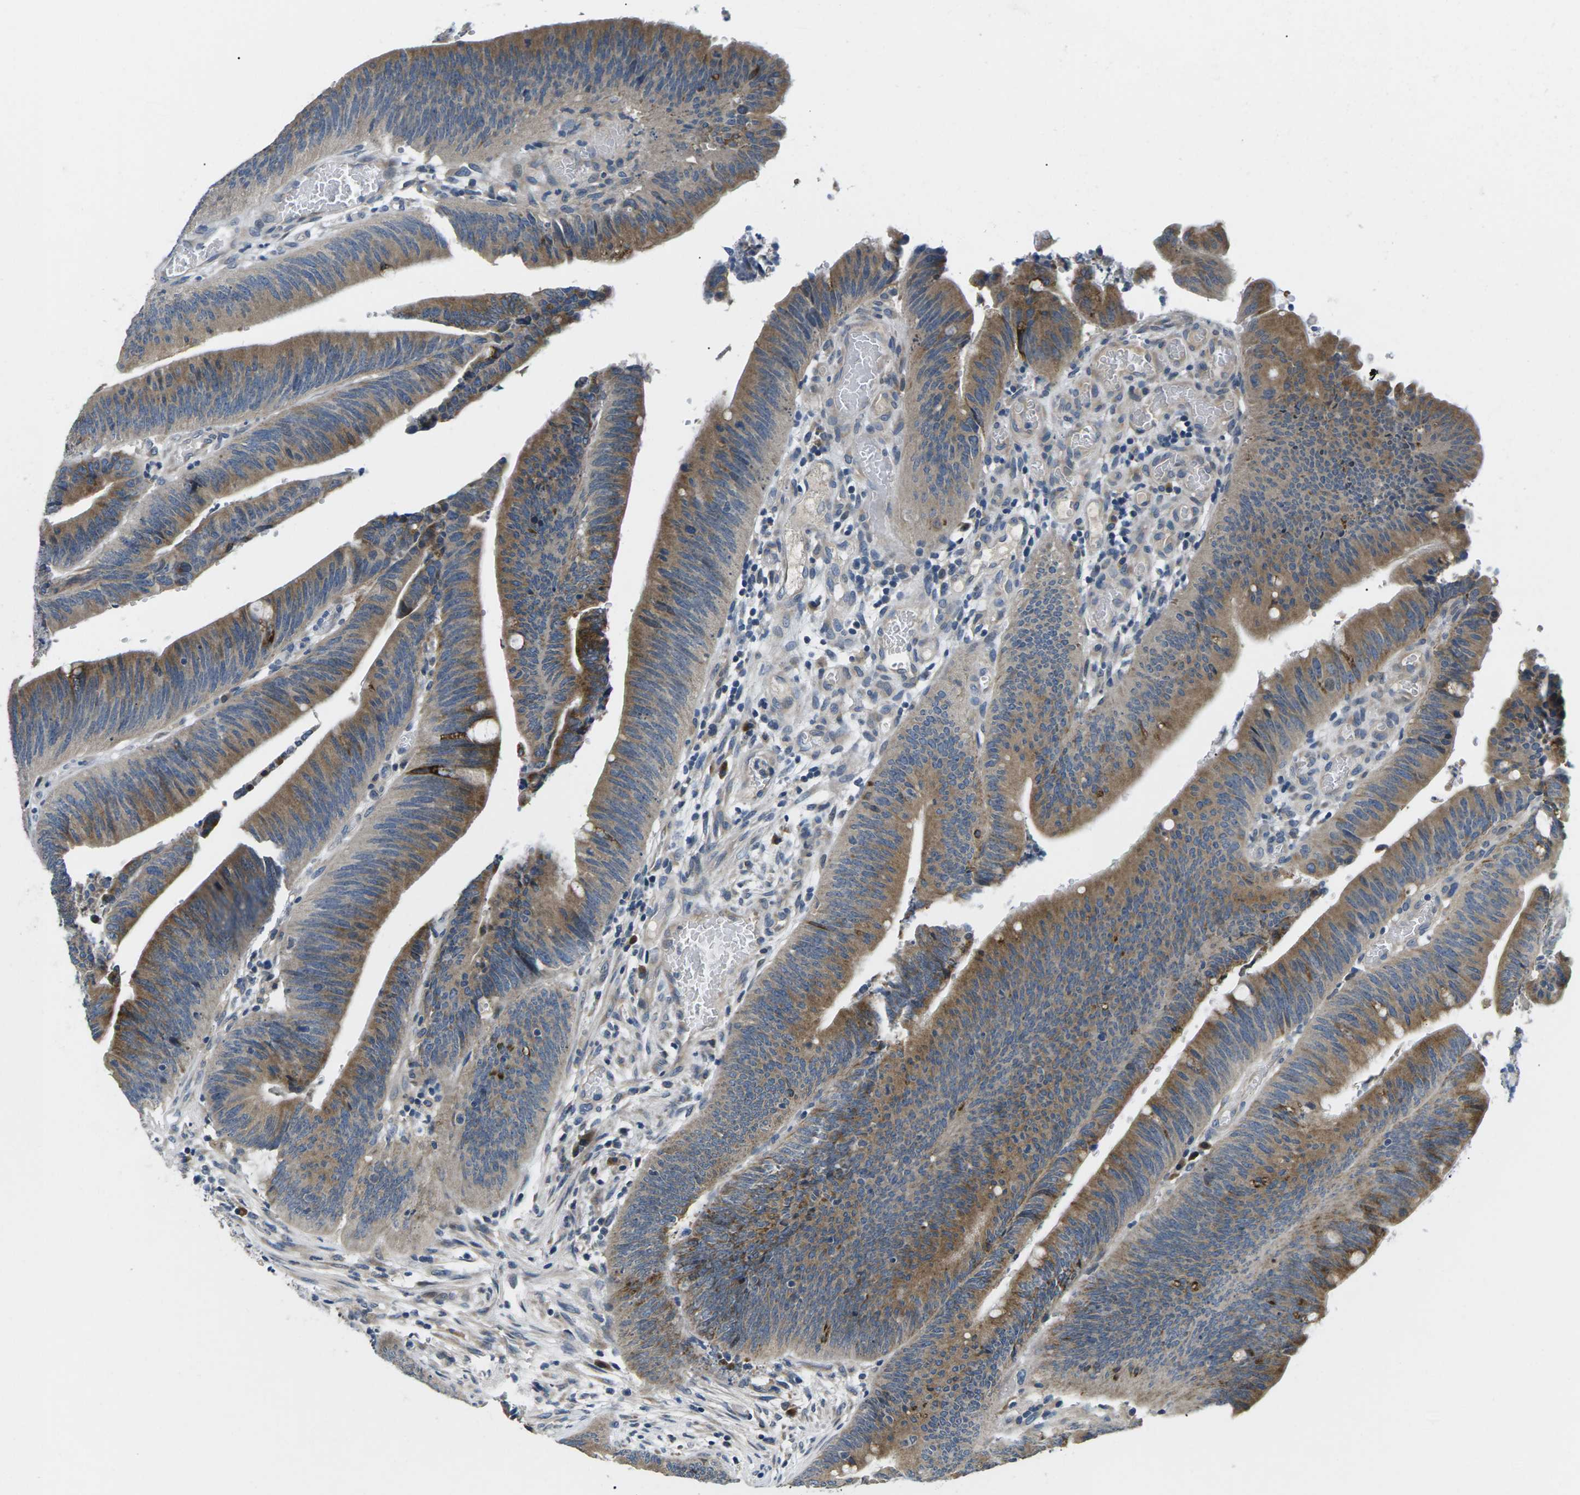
{"staining": {"intensity": "moderate", "quantity": ">75%", "location": "cytoplasmic/membranous"}, "tissue": "colorectal cancer", "cell_type": "Tumor cells", "image_type": "cancer", "snomed": [{"axis": "morphology", "description": "Normal tissue, NOS"}, {"axis": "morphology", "description": "Adenocarcinoma, NOS"}, {"axis": "topography", "description": "Rectum"}], "caption": "High-power microscopy captured an immunohistochemistry (IHC) photomicrograph of colorectal adenocarcinoma, revealing moderate cytoplasmic/membranous staining in about >75% of tumor cells. The staining was performed using DAB, with brown indicating positive protein expression. Nuclei are stained blue with hematoxylin.", "gene": "ERGIC3", "patient": {"sex": "female", "age": 66}}